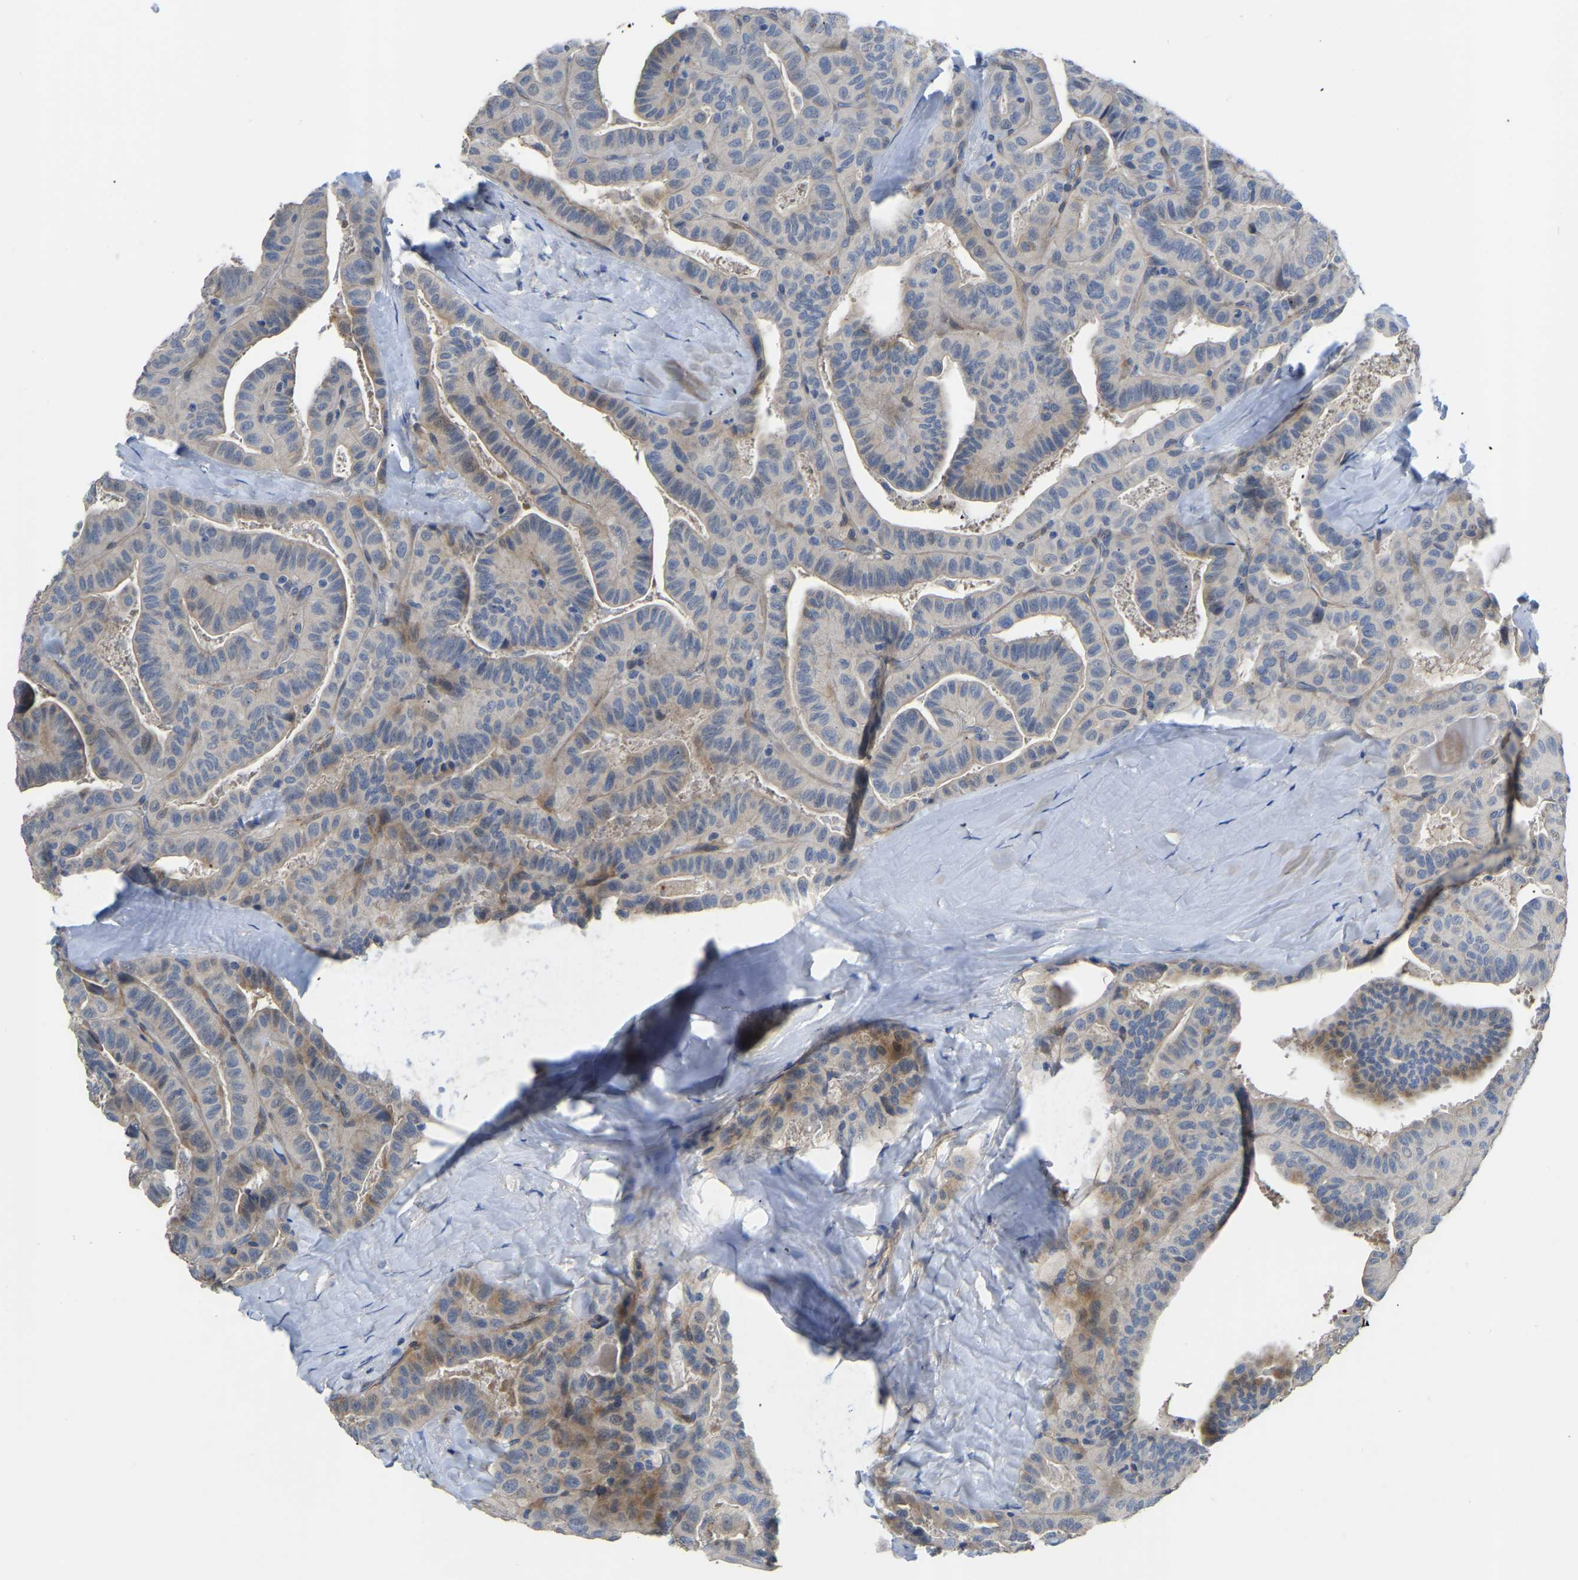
{"staining": {"intensity": "weak", "quantity": "<25%", "location": "cytoplasmic/membranous"}, "tissue": "thyroid cancer", "cell_type": "Tumor cells", "image_type": "cancer", "snomed": [{"axis": "morphology", "description": "Papillary adenocarcinoma, NOS"}, {"axis": "topography", "description": "Thyroid gland"}], "caption": "A micrograph of papillary adenocarcinoma (thyroid) stained for a protein shows no brown staining in tumor cells.", "gene": "HIGD2B", "patient": {"sex": "male", "age": 77}}